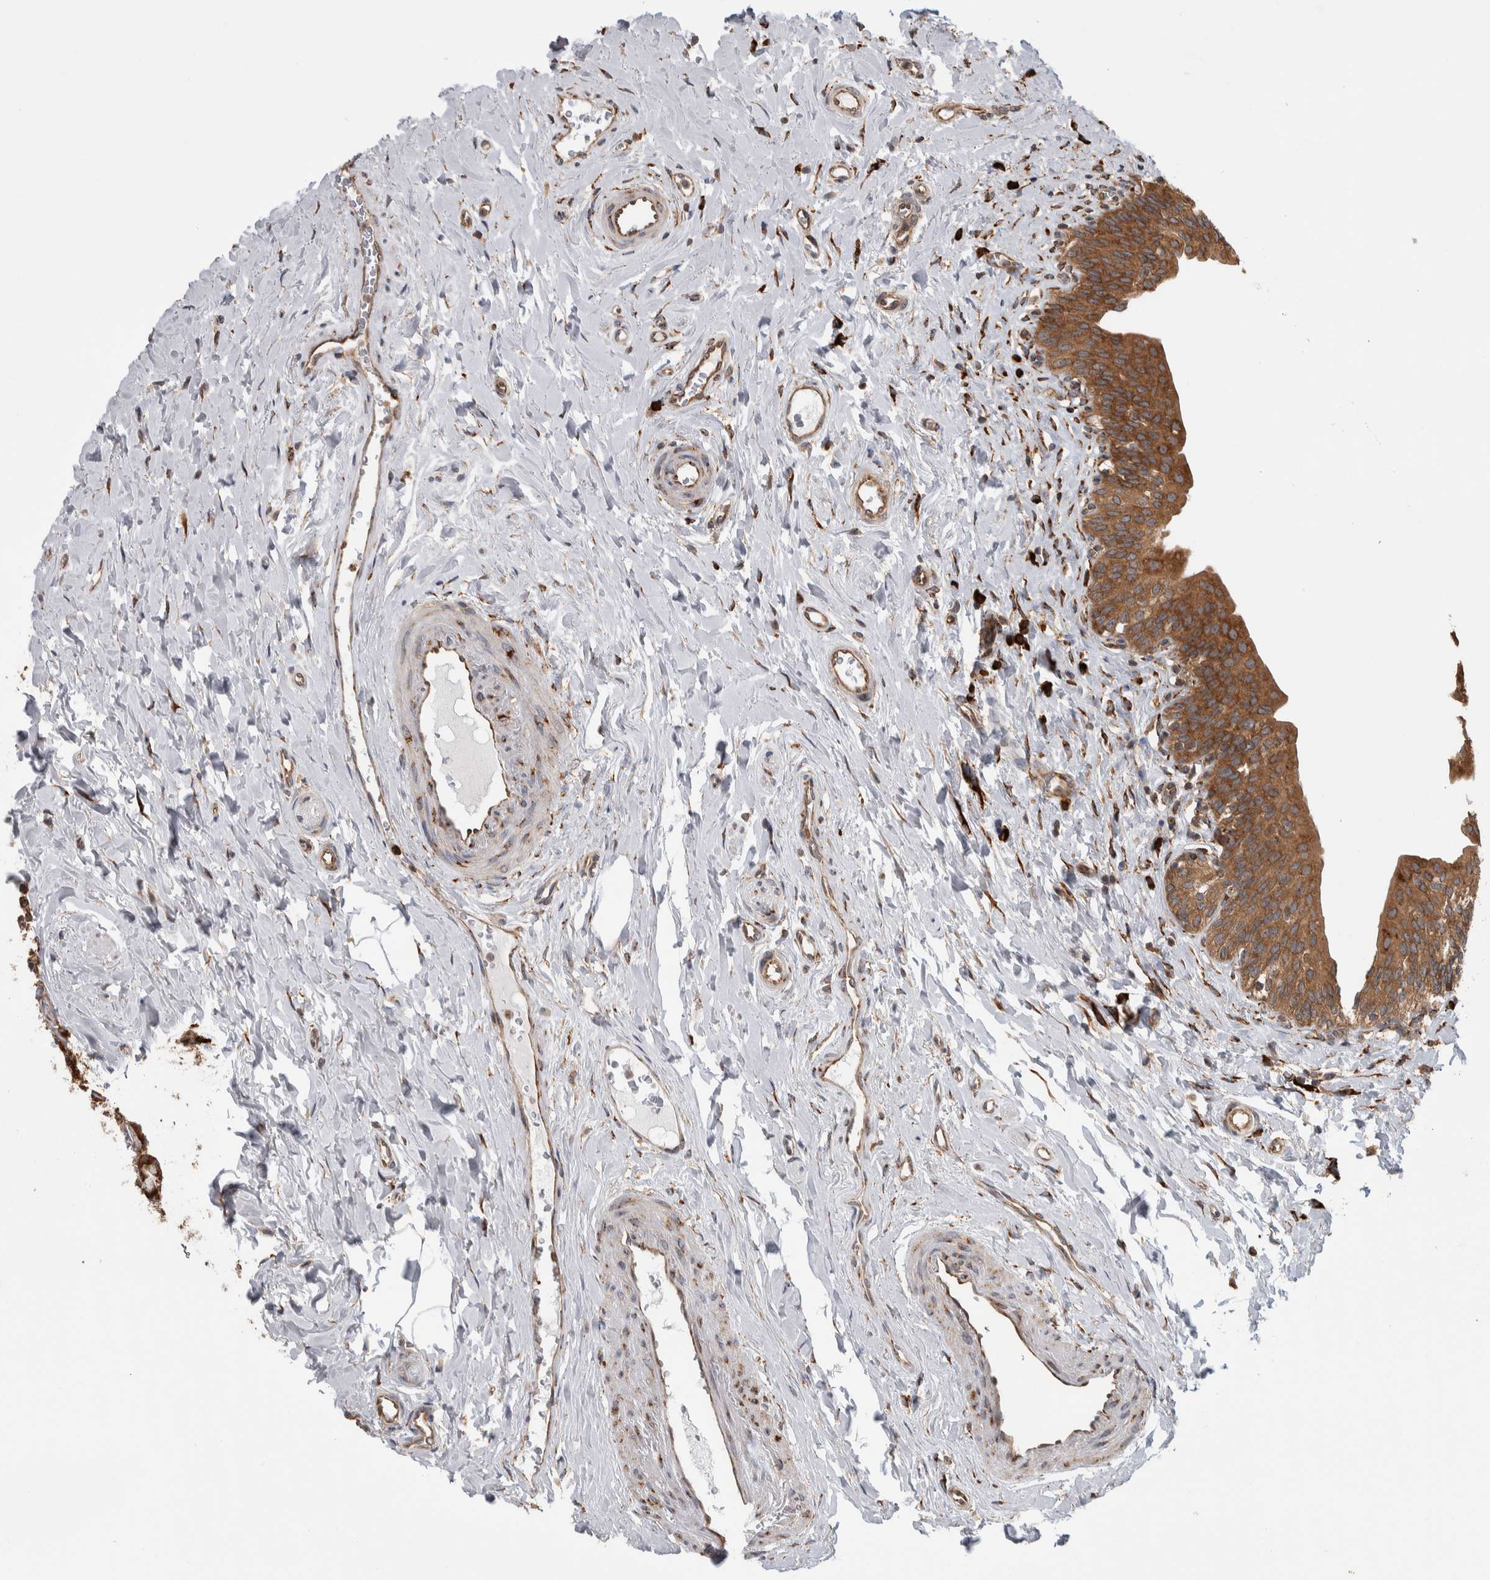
{"staining": {"intensity": "strong", "quantity": ">75%", "location": "cytoplasmic/membranous"}, "tissue": "urinary bladder", "cell_type": "Urothelial cells", "image_type": "normal", "snomed": [{"axis": "morphology", "description": "Normal tissue, NOS"}, {"axis": "topography", "description": "Urinary bladder"}], "caption": "The image reveals a brown stain indicating the presence of a protein in the cytoplasmic/membranous of urothelial cells in urinary bladder. The protein of interest is stained brown, and the nuclei are stained in blue (DAB (3,3'-diaminobenzidine) IHC with brightfield microscopy, high magnification).", "gene": "EIF3H", "patient": {"sex": "male", "age": 83}}